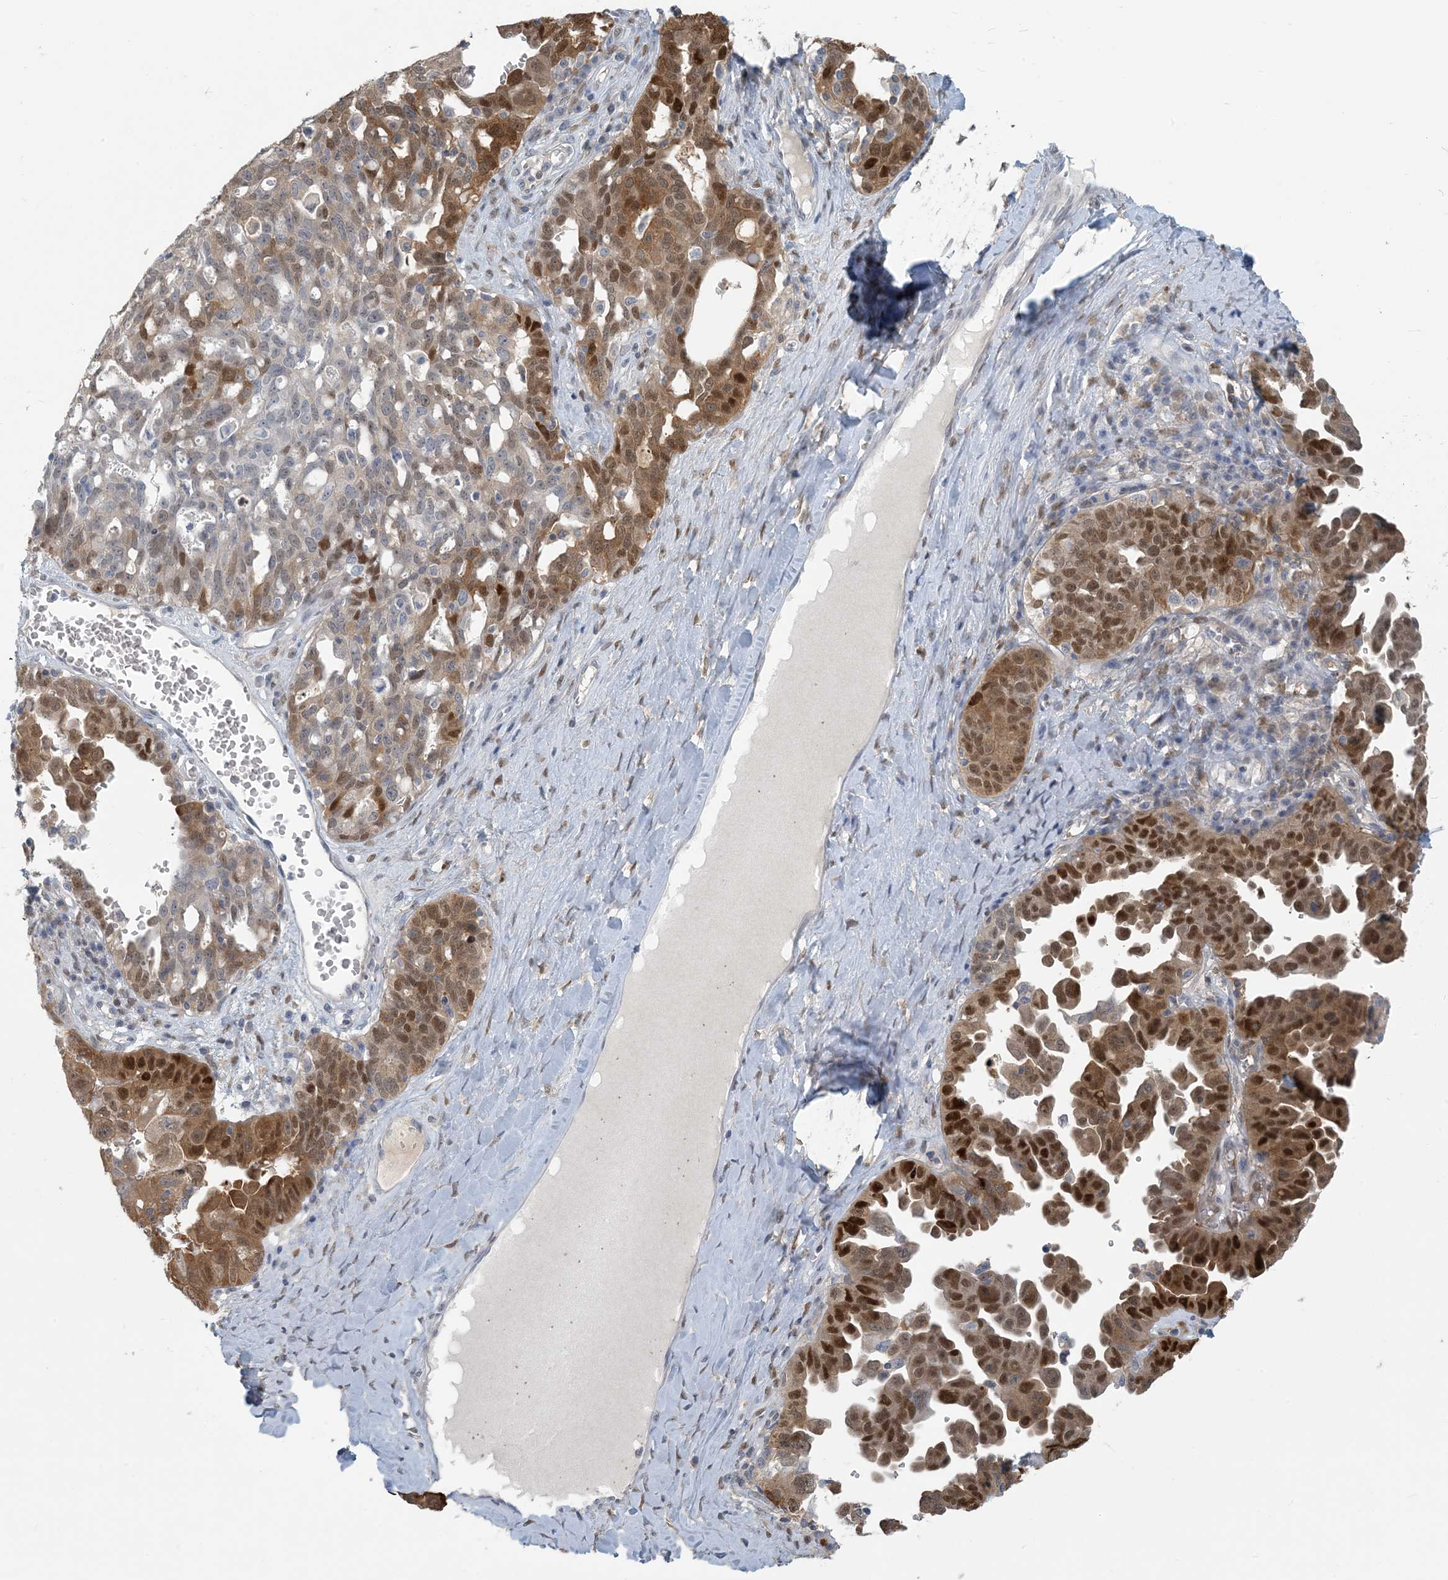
{"staining": {"intensity": "strong", "quantity": "25%-75%", "location": "cytoplasmic/membranous,nuclear"}, "tissue": "ovarian cancer", "cell_type": "Tumor cells", "image_type": "cancer", "snomed": [{"axis": "morphology", "description": "Carcinoma, endometroid"}, {"axis": "topography", "description": "Ovary"}], "caption": "IHC (DAB (3,3'-diaminobenzidine)) staining of endometroid carcinoma (ovarian) shows strong cytoplasmic/membranous and nuclear protein positivity in approximately 25%-75% of tumor cells. Nuclei are stained in blue.", "gene": "ZC3H12A", "patient": {"sex": "female", "age": 62}}